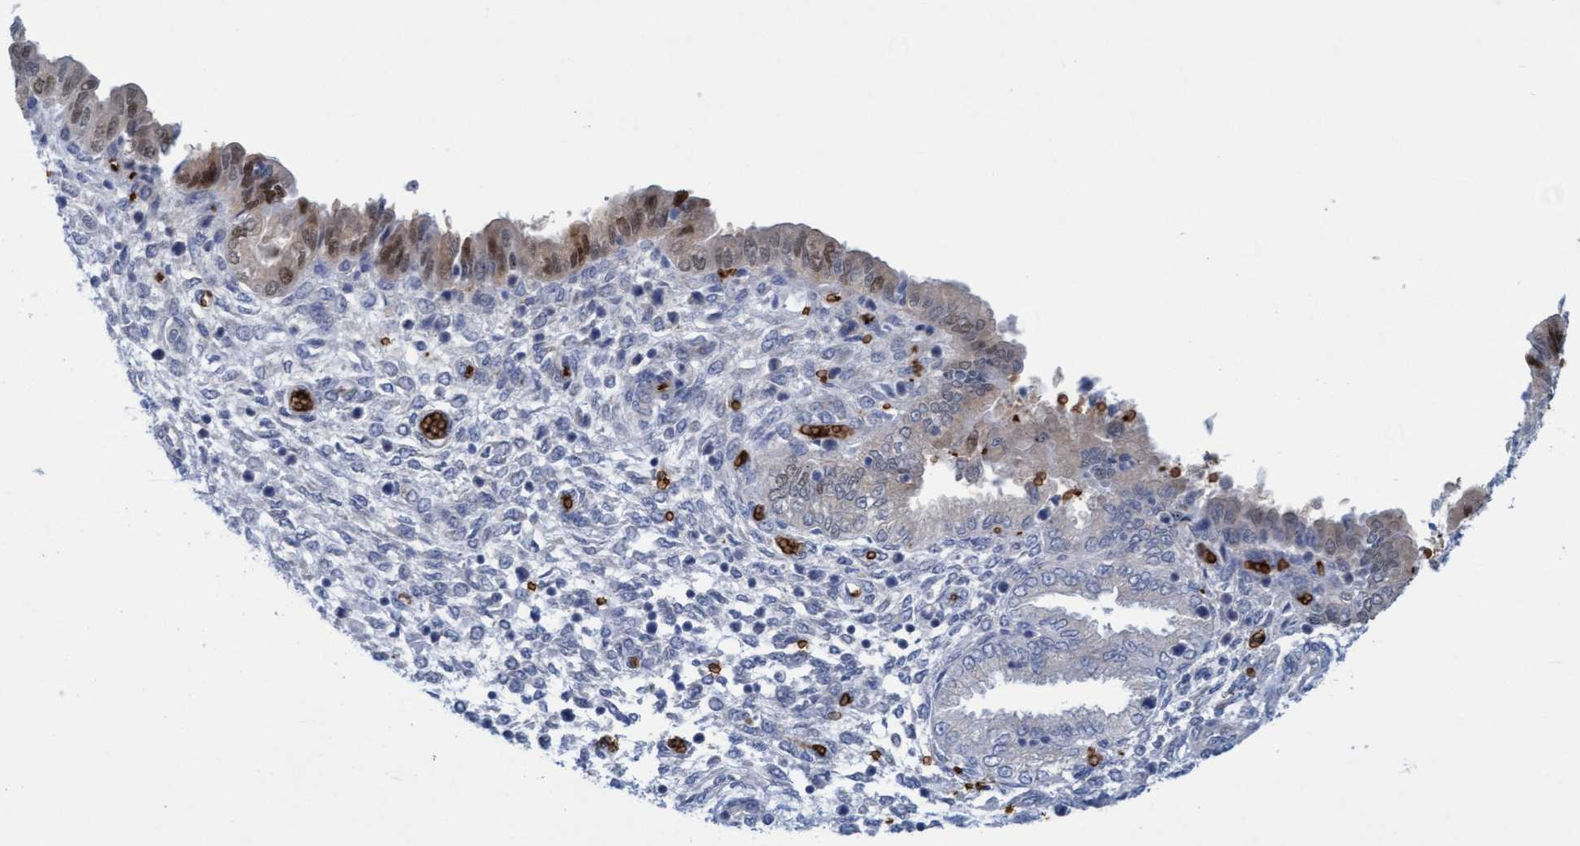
{"staining": {"intensity": "negative", "quantity": "none", "location": "none"}, "tissue": "endometrium", "cell_type": "Cells in endometrial stroma", "image_type": "normal", "snomed": [{"axis": "morphology", "description": "Normal tissue, NOS"}, {"axis": "topography", "description": "Endometrium"}], "caption": "Immunohistochemistry (IHC) histopathology image of normal endometrium: endometrium stained with DAB reveals no significant protein expression in cells in endometrial stroma.", "gene": "SPEM2", "patient": {"sex": "female", "age": 33}}